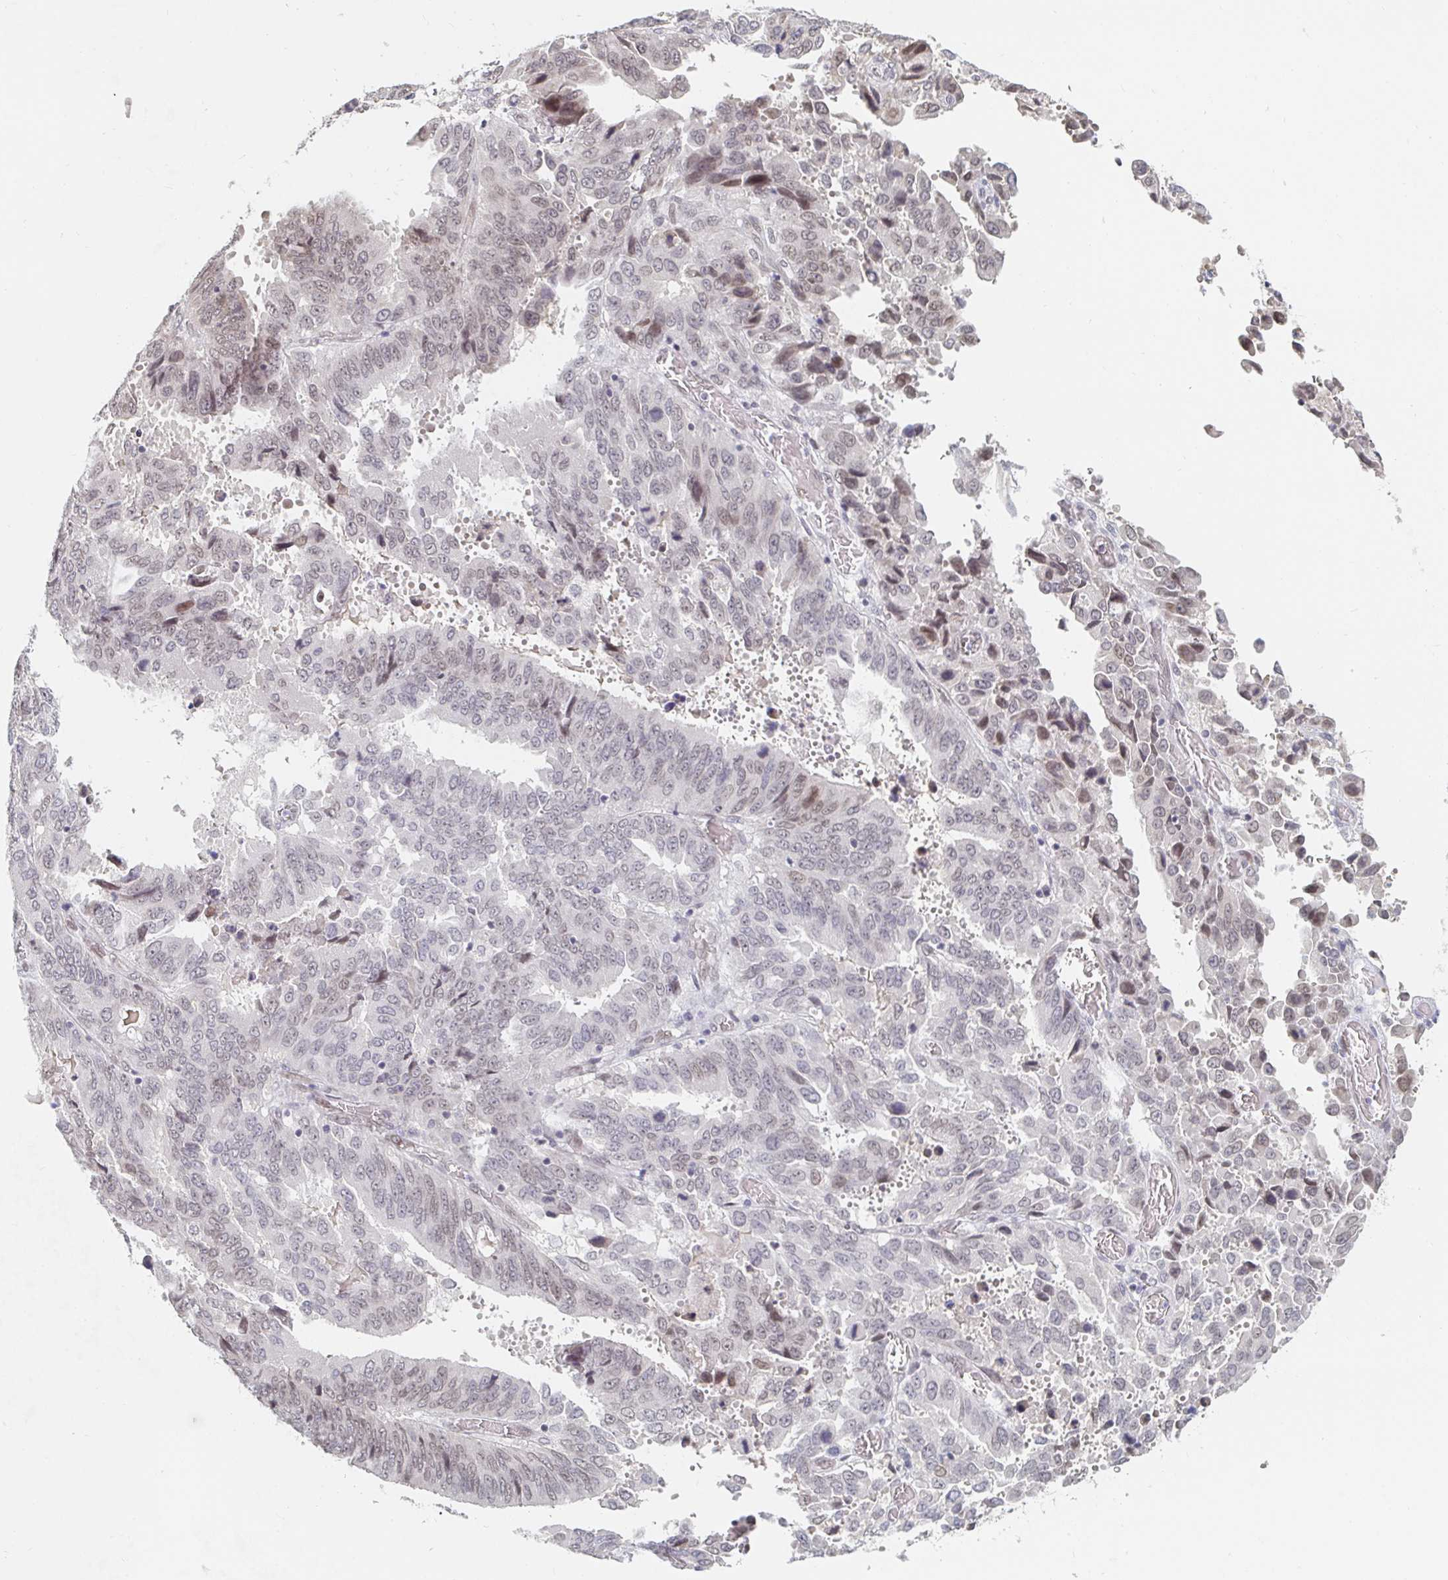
{"staining": {"intensity": "weak", "quantity": "25%-75%", "location": "nuclear"}, "tissue": "stomach cancer", "cell_type": "Tumor cells", "image_type": "cancer", "snomed": [{"axis": "morphology", "description": "Adenocarcinoma, NOS"}, {"axis": "topography", "description": "Stomach, upper"}], "caption": "This is a histology image of IHC staining of adenocarcinoma (stomach), which shows weak staining in the nuclear of tumor cells.", "gene": "CHD2", "patient": {"sex": "male", "age": 74}}